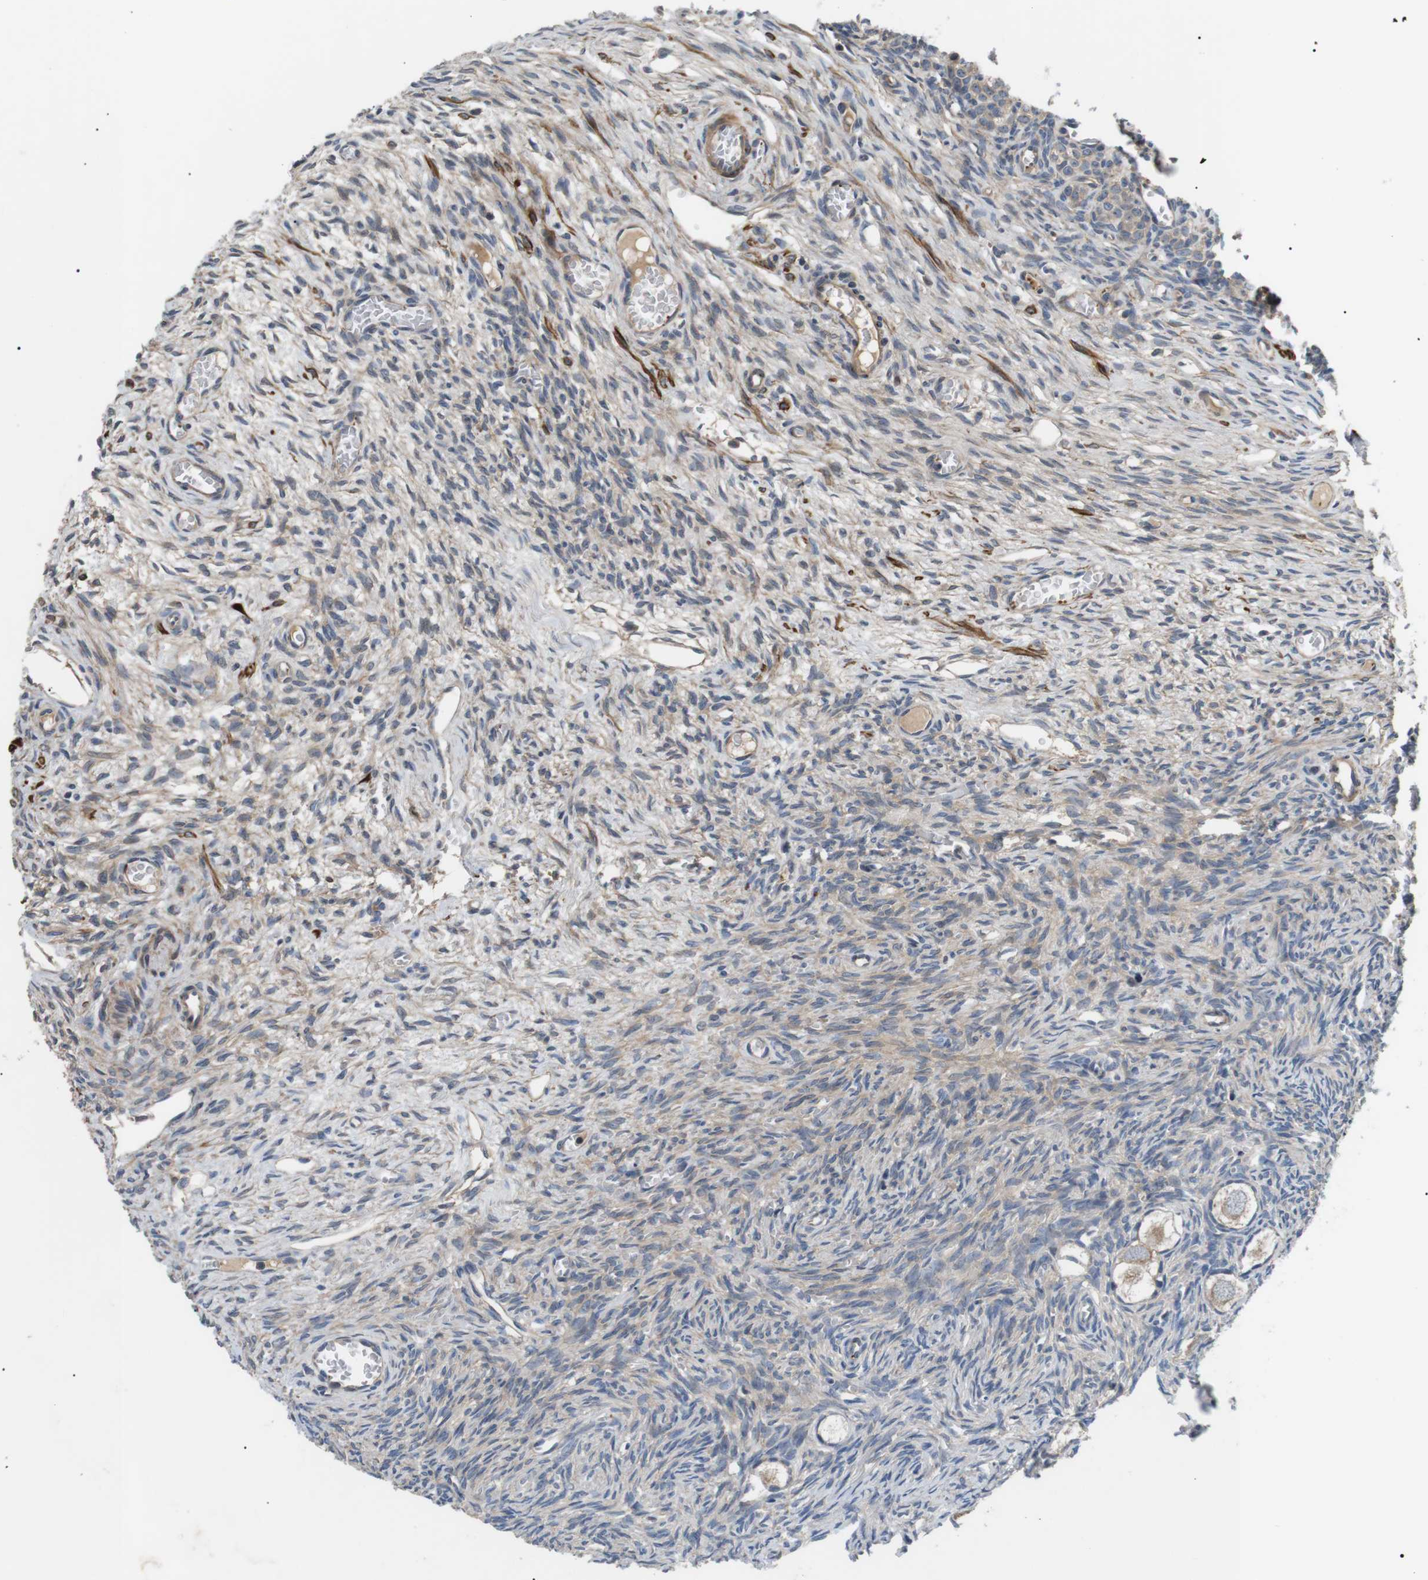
{"staining": {"intensity": "weak", "quantity": ">75%", "location": "cytoplasmic/membranous"}, "tissue": "ovary", "cell_type": "Follicle cells", "image_type": "normal", "snomed": [{"axis": "morphology", "description": "Normal tissue, NOS"}, {"axis": "topography", "description": "Ovary"}], "caption": "Immunohistochemistry micrograph of normal ovary: human ovary stained using immunohistochemistry (IHC) shows low levels of weak protein expression localized specifically in the cytoplasmic/membranous of follicle cells, appearing as a cytoplasmic/membranous brown color.", "gene": "DIPK1A", "patient": {"sex": "female", "age": 27}}